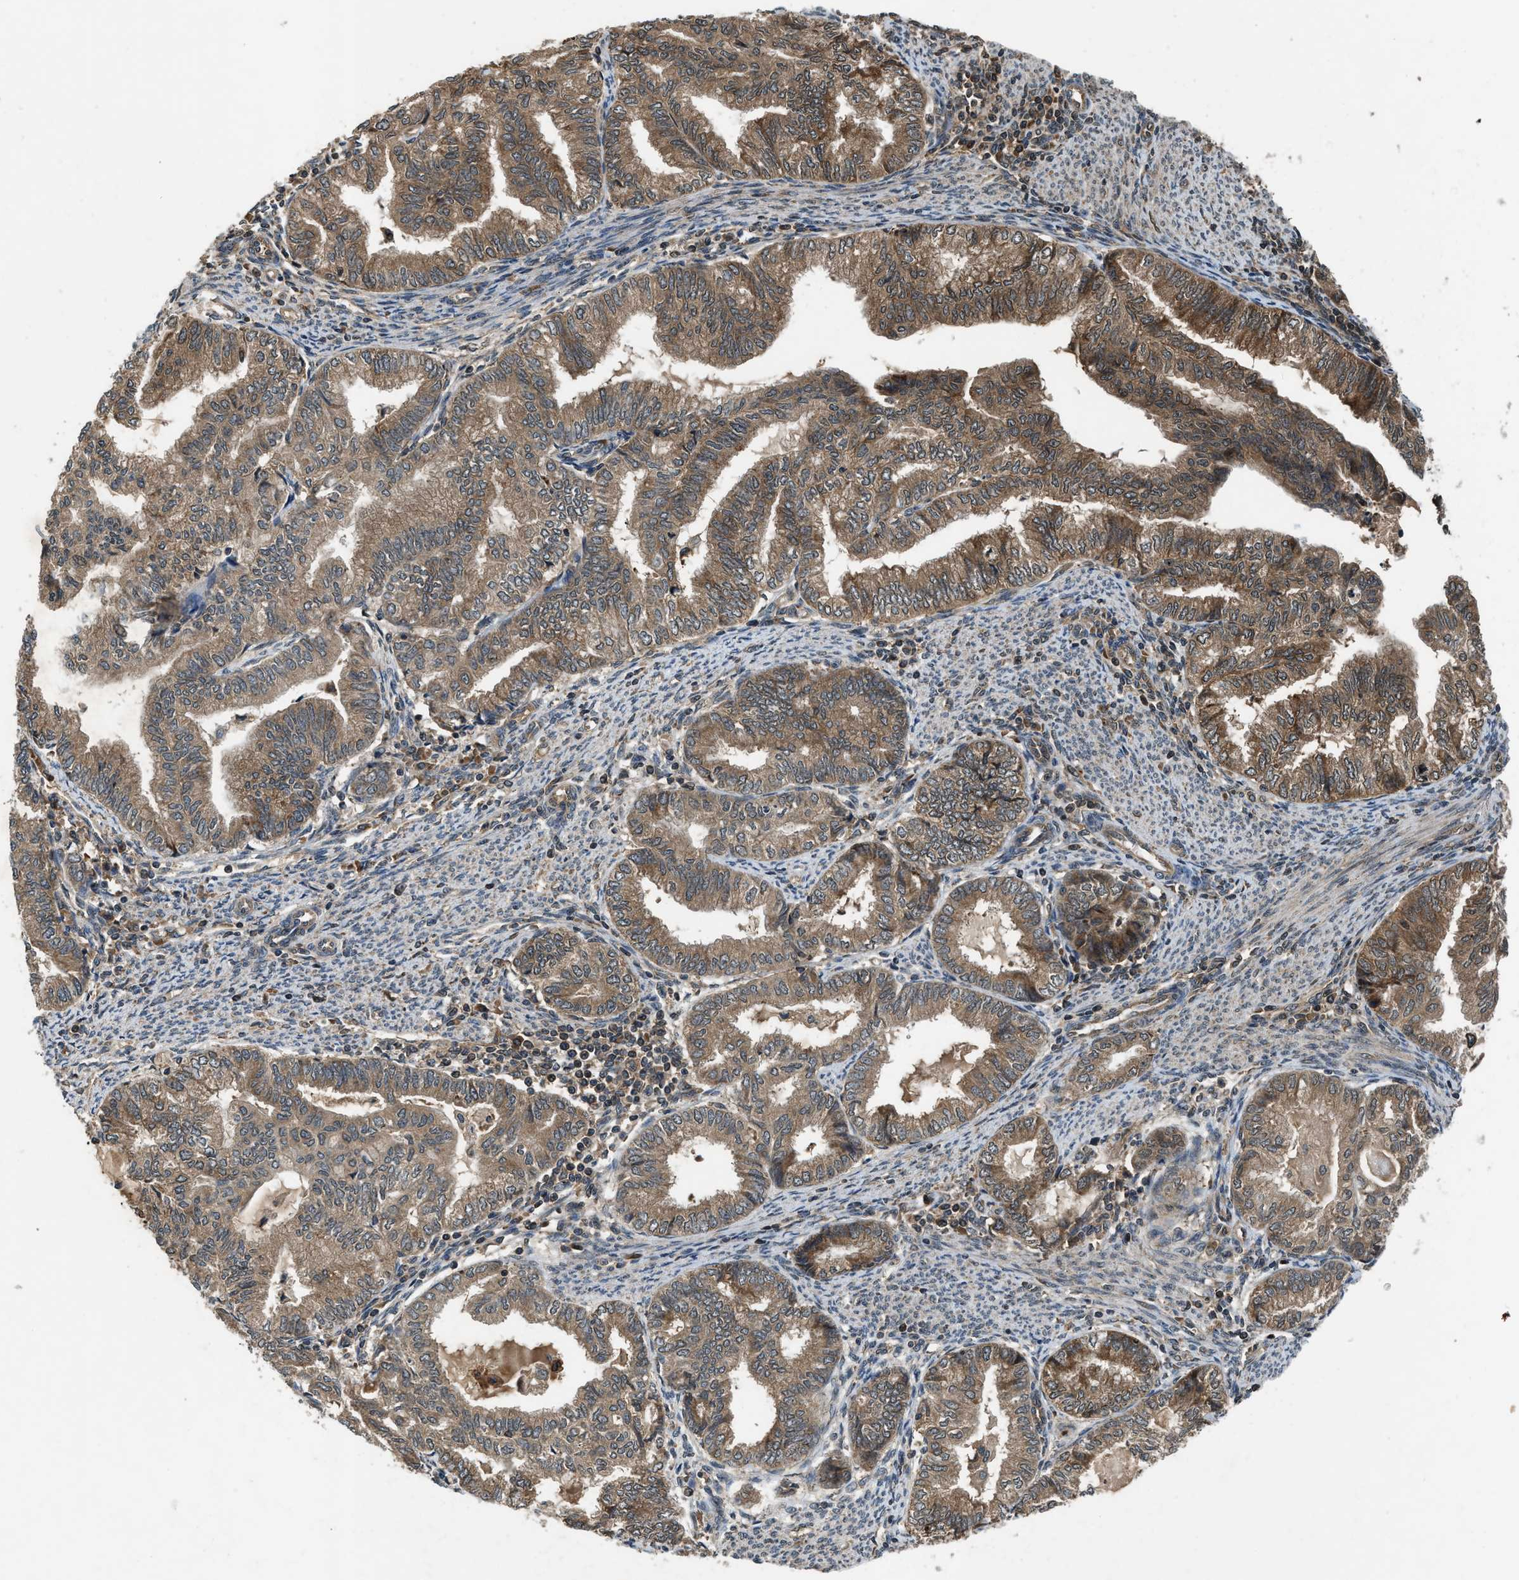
{"staining": {"intensity": "moderate", "quantity": ">75%", "location": "cytoplasmic/membranous"}, "tissue": "endometrial cancer", "cell_type": "Tumor cells", "image_type": "cancer", "snomed": [{"axis": "morphology", "description": "Adenocarcinoma, NOS"}, {"axis": "topography", "description": "Endometrium"}], "caption": "A photomicrograph of human endometrial adenocarcinoma stained for a protein reveals moderate cytoplasmic/membranous brown staining in tumor cells. (brown staining indicates protein expression, while blue staining denotes nuclei).", "gene": "RPS6KB1", "patient": {"sex": "female", "age": 79}}